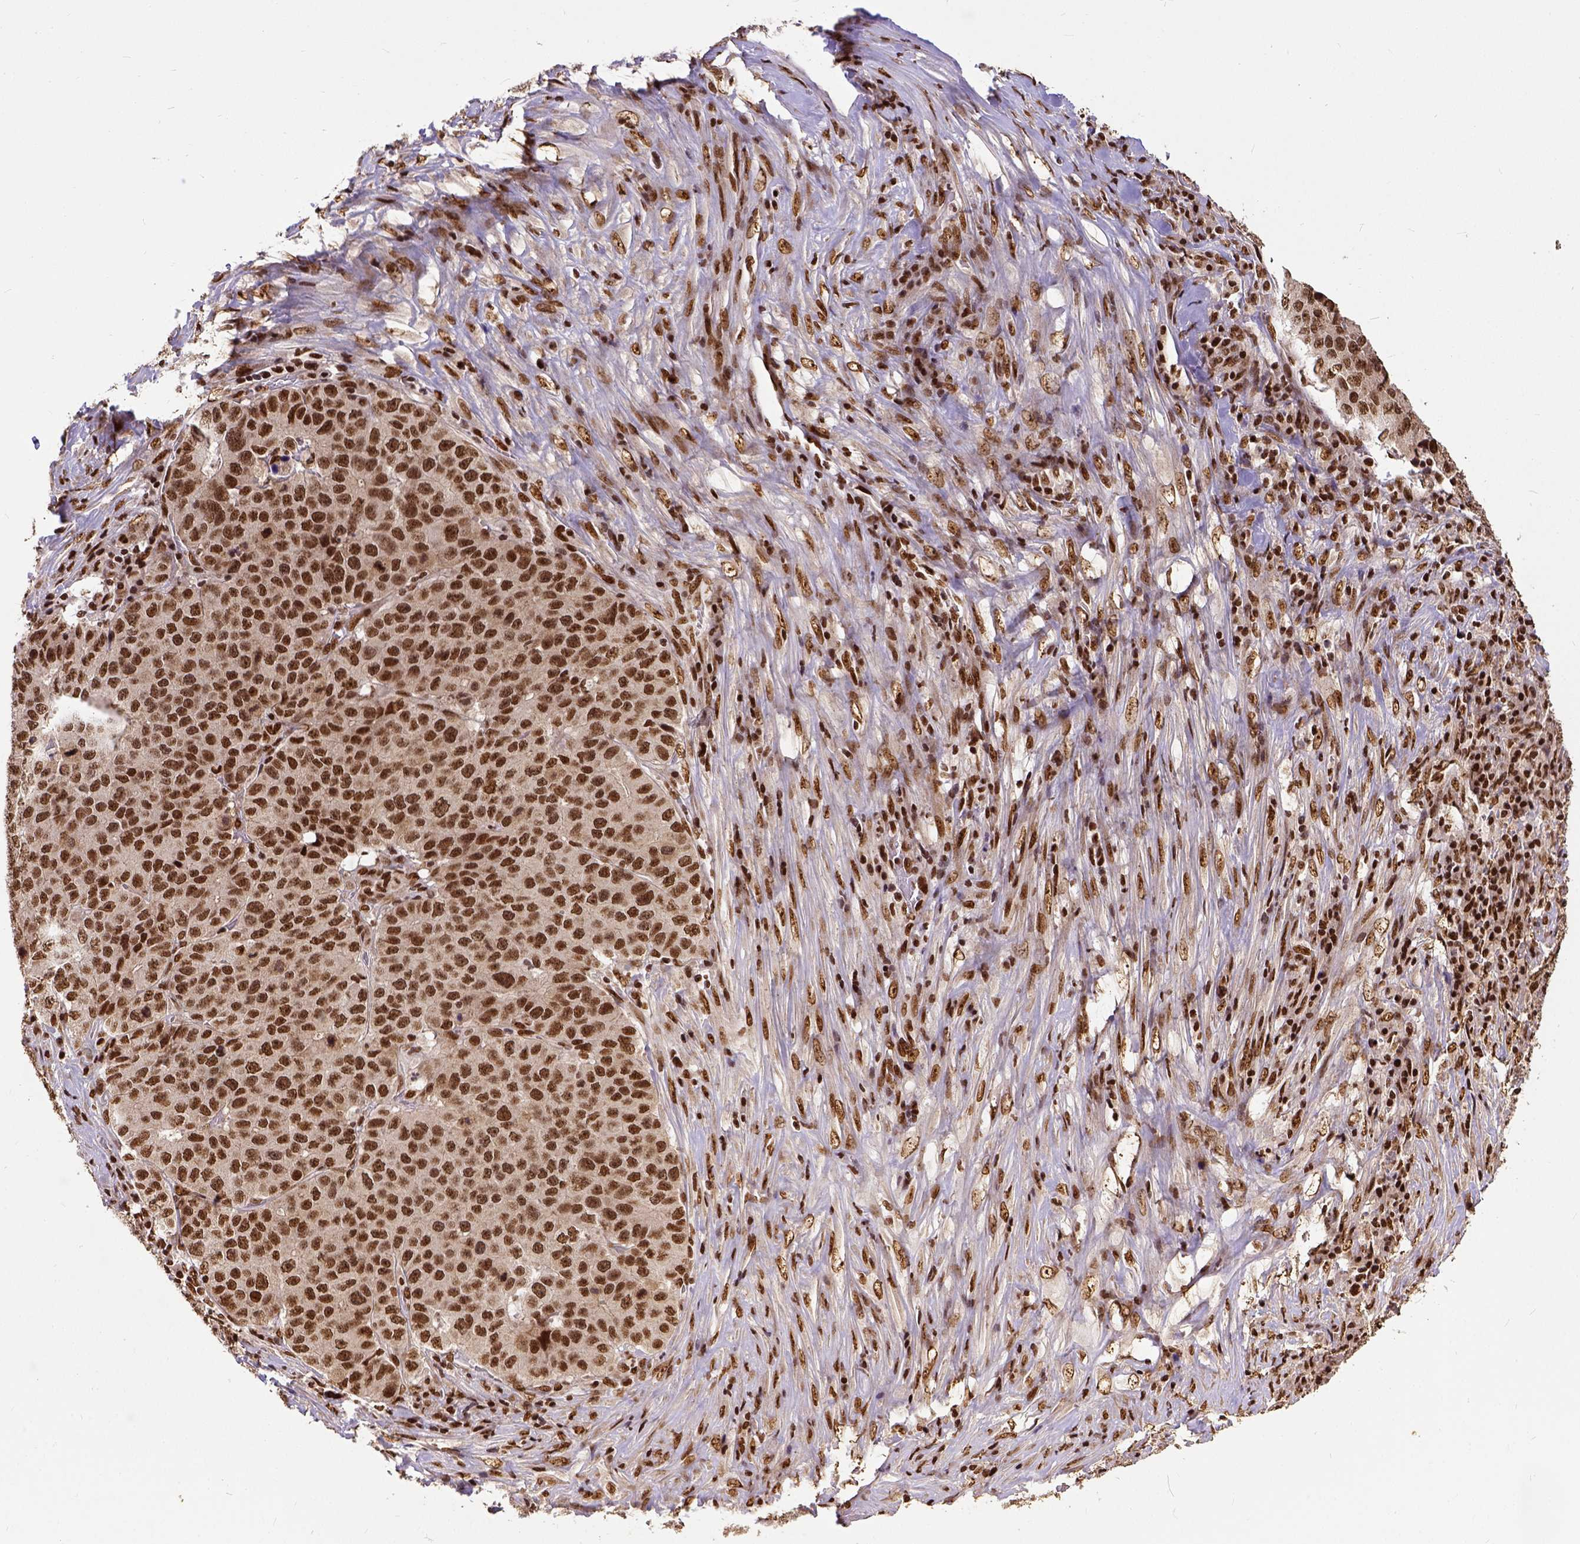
{"staining": {"intensity": "moderate", "quantity": ">75%", "location": "nuclear"}, "tissue": "stomach cancer", "cell_type": "Tumor cells", "image_type": "cancer", "snomed": [{"axis": "morphology", "description": "Adenocarcinoma, NOS"}, {"axis": "topography", "description": "Stomach"}], "caption": "This histopathology image displays adenocarcinoma (stomach) stained with IHC to label a protein in brown. The nuclear of tumor cells show moderate positivity for the protein. Nuclei are counter-stained blue.", "gene": "NACC1", "patient": {"sex": "male", "age": 71}}